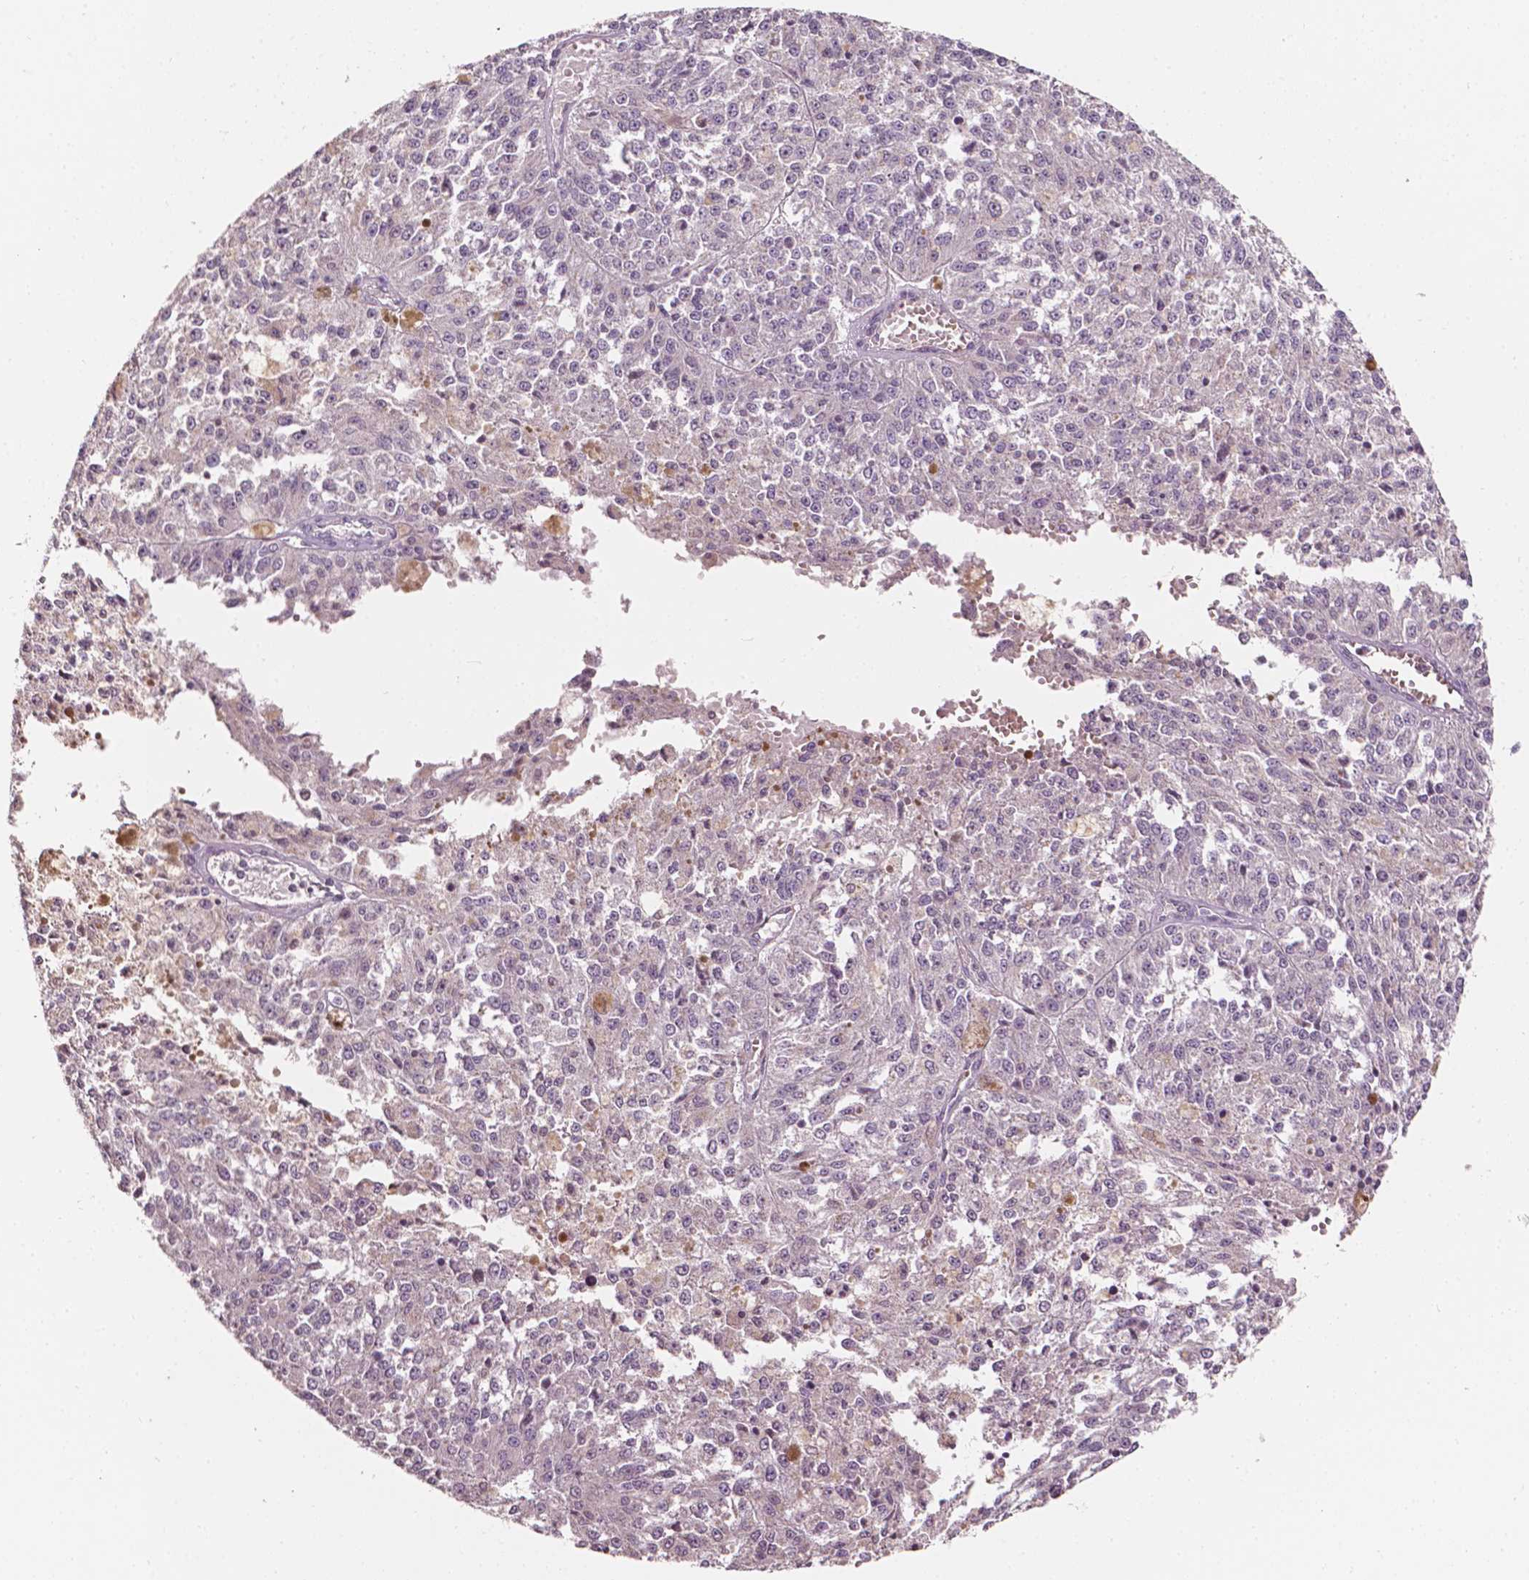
{"staining": {"intensity": "negative", "quantity": "none", "location": "none"}, "tissue": "melanoma", "cell_type": "Tumor cells", "image_type": "cancer", "snomed": [{"axis": "morphology", "description": "Malignant melanoma, Metastatic site"}, {"axis": "topography", "description": "Lymph node"}], "caption": "Protein analysis of melanoma reveals no significant staining in tumor cells.", "gene": "NOS1AP", "patient": {"sex": "female", "age": 64}}